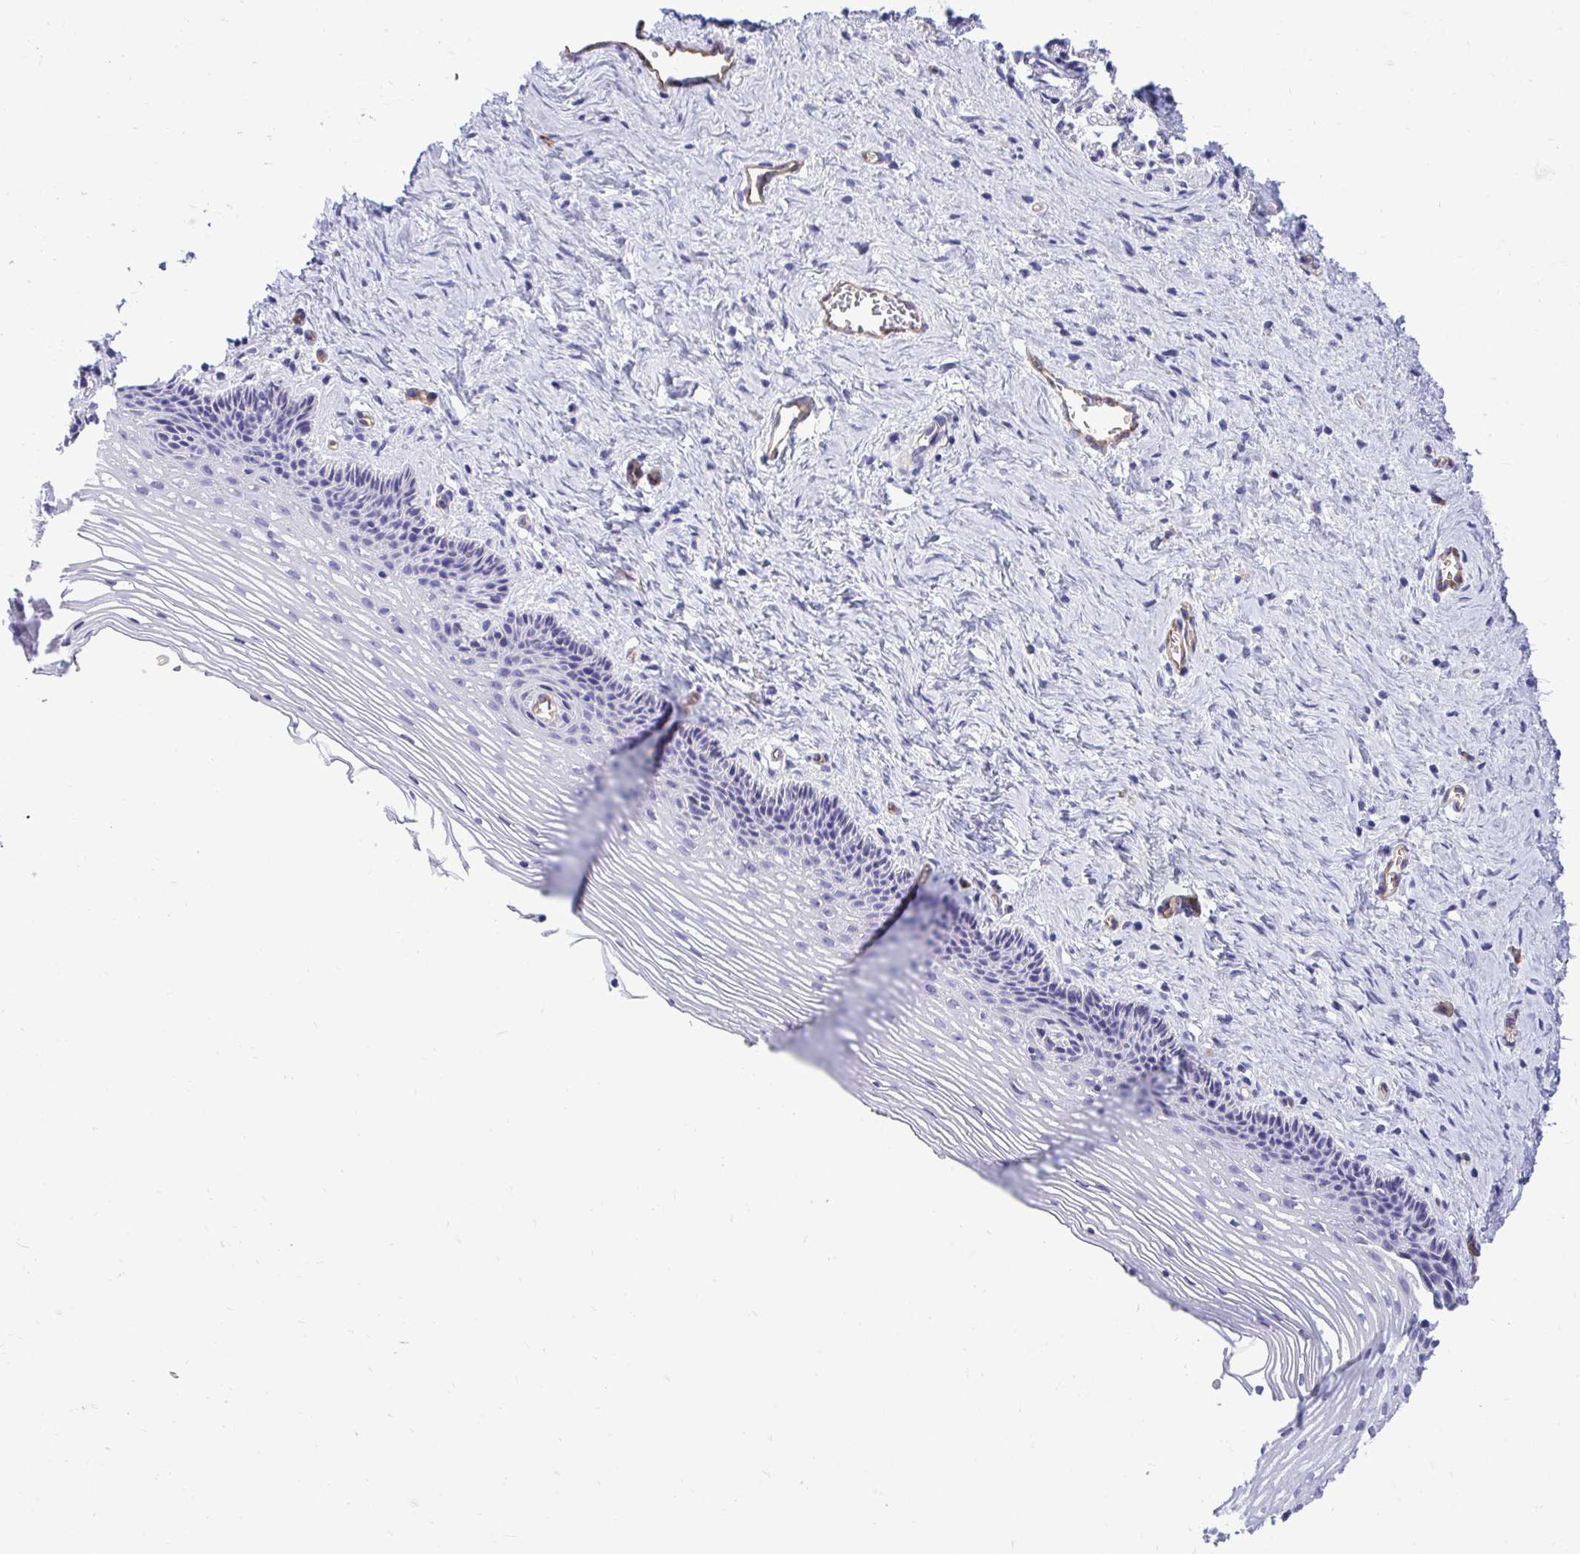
{"staining": {"intensity": "negative", "quantity": "none", "location": "none"}, "tissue": "vagina", "cell_type": "Squamous epithelial cells", "image_type": "normal", "snomed": [{"axis": "morphology", "description": "Normal tissue, NOS"}, {"axis": "topography", "description": "Vagina"}, {"axis": "topography", "description": "Cervix"}], "caption": "Squamous epithelial cells are negative for brown protein staining in normal vagina. (DAB (3,3'-diaminobenzidine) immunohistochemistry with hematoxylin counter stain).", "gene": "ABCG2", "patient": {"sex": "female", "age": 37}}